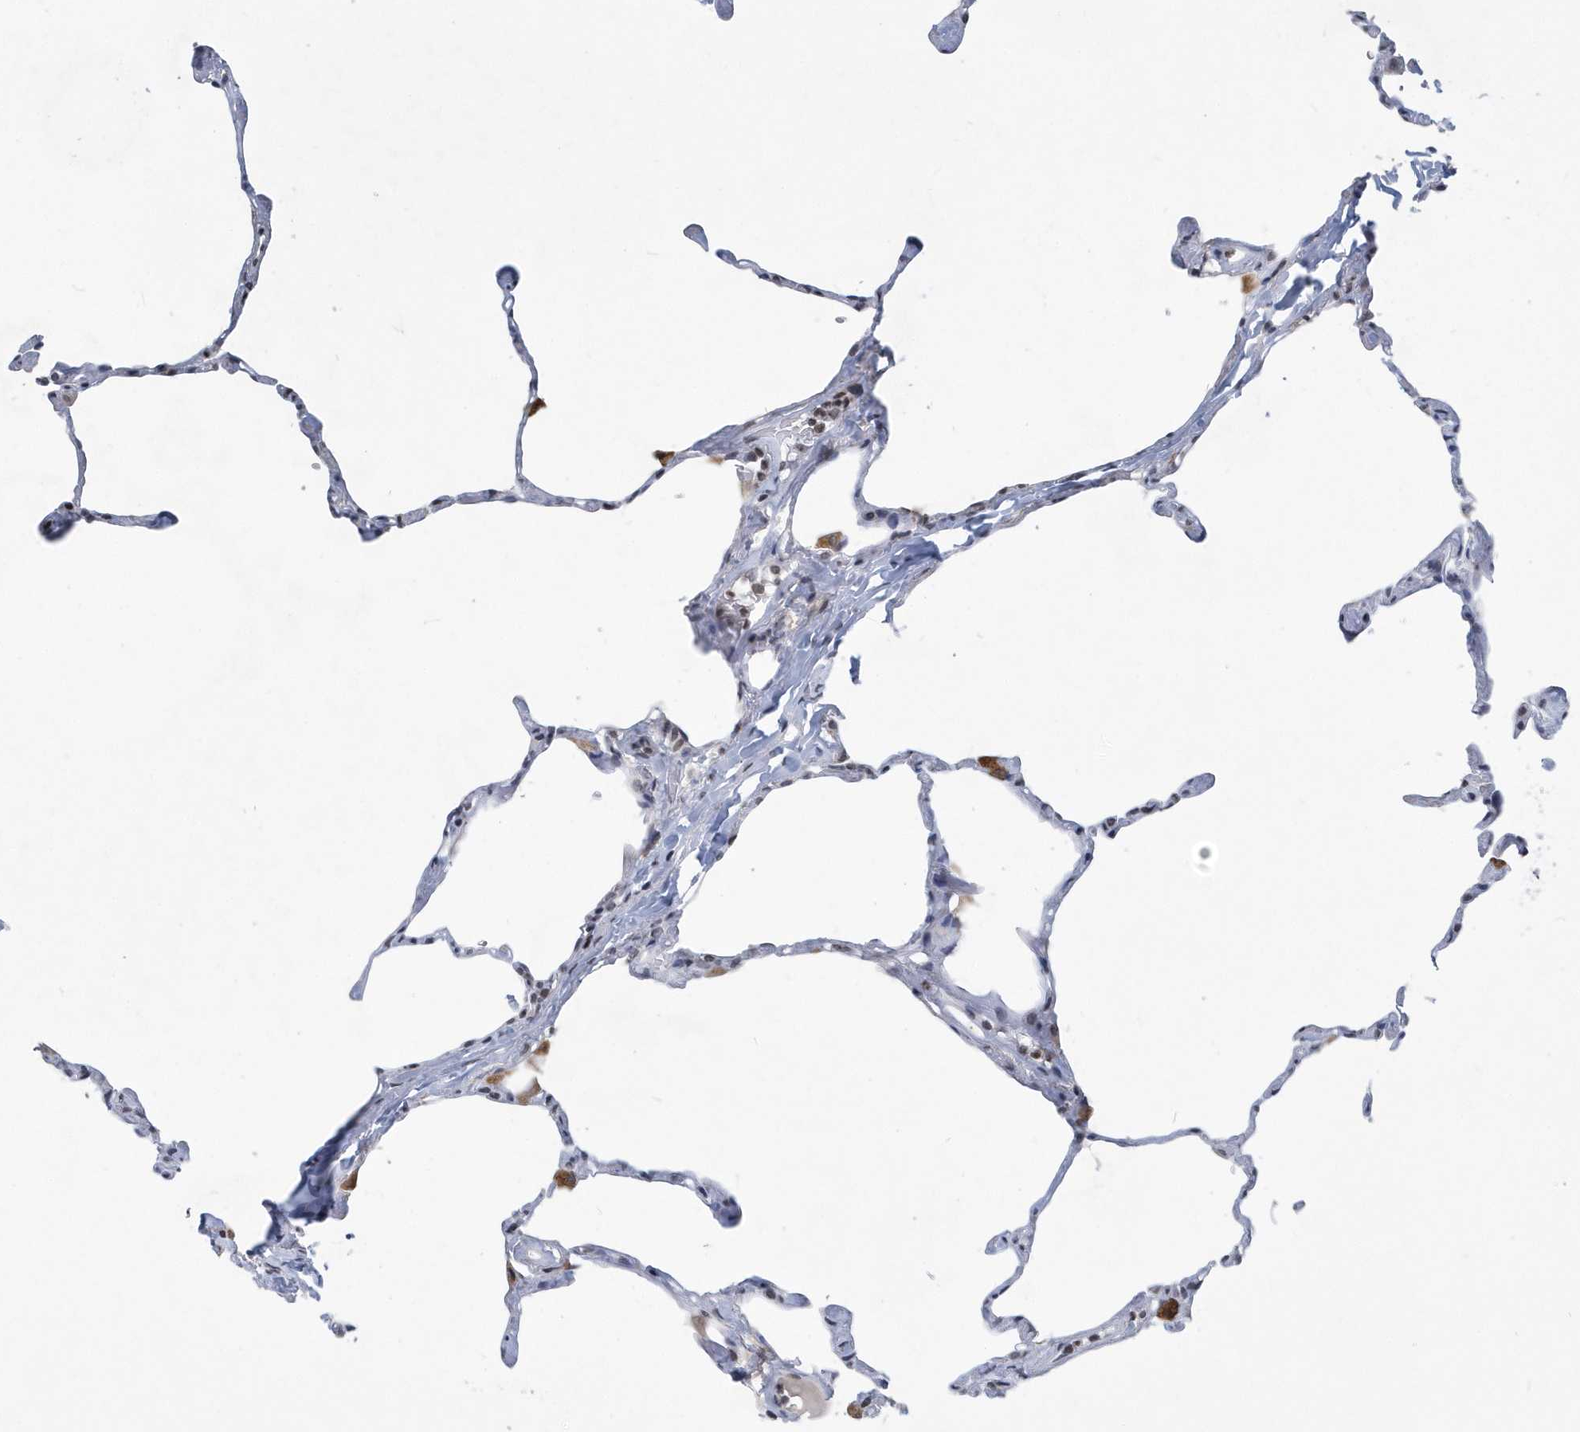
{"staining": {"intensity": "negative", "quantity": "none", "location": "none"}, "tissue": "lung", "cell_type": "Alveolar cells", "image_type": "normal", "snomed": [{"axis": "morphology", "description": "Normal tissue, NOS"}, {"axis": "topography", "description": "Lung"}], "caption": "This is an immunohistochemistry (IHC) image of normal human lung. There is no expression in alveolar cells.", "gene": "VWA5B2", "patient": {"sex": "male", "age": 65}}